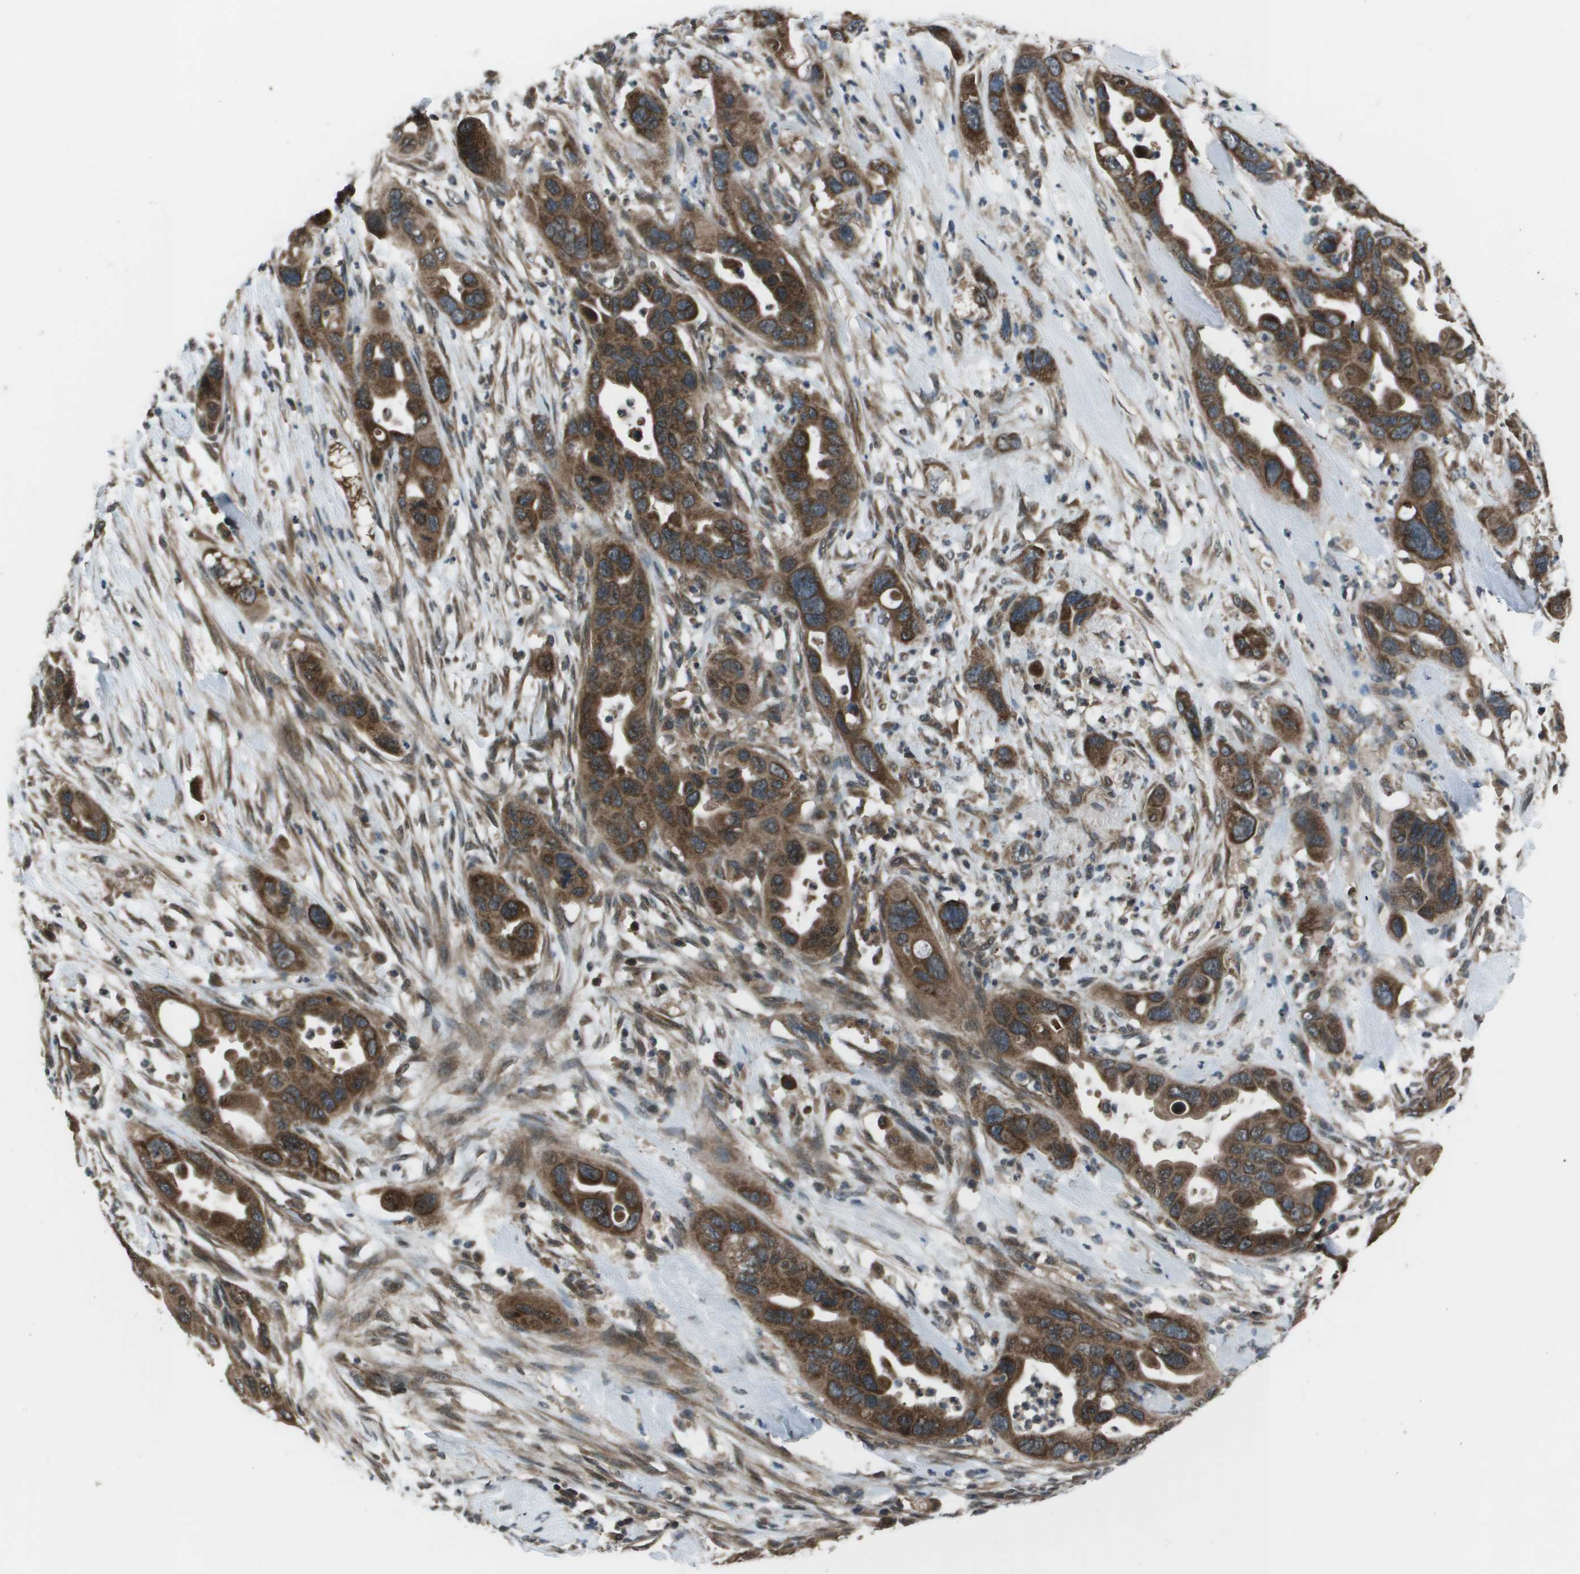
{"staining": {"intensity": "strong", "quantity": ">75%", "location": "cytoplasmic/membranous"}, "tissue": "pancreatic cancer", "cell_type": "Tumor cells", "image_type": "cancer", "snomed": [{"axis": "morphology", "description": "Adenocarcinoma, NOS"}, {"axis": "topography", "description": "Pancreas"}], "caption": "A high amount of strong cytoplasmic/membranous expression is appreciated in about >75% of tumor cells in pancreatic cancer (adenocarcinoma) tissue. The protein is shown in brown color, while the nuclei are stained blue.", "gene": "PPFIA1", "patient": {"sex": "female", "age": 71}}